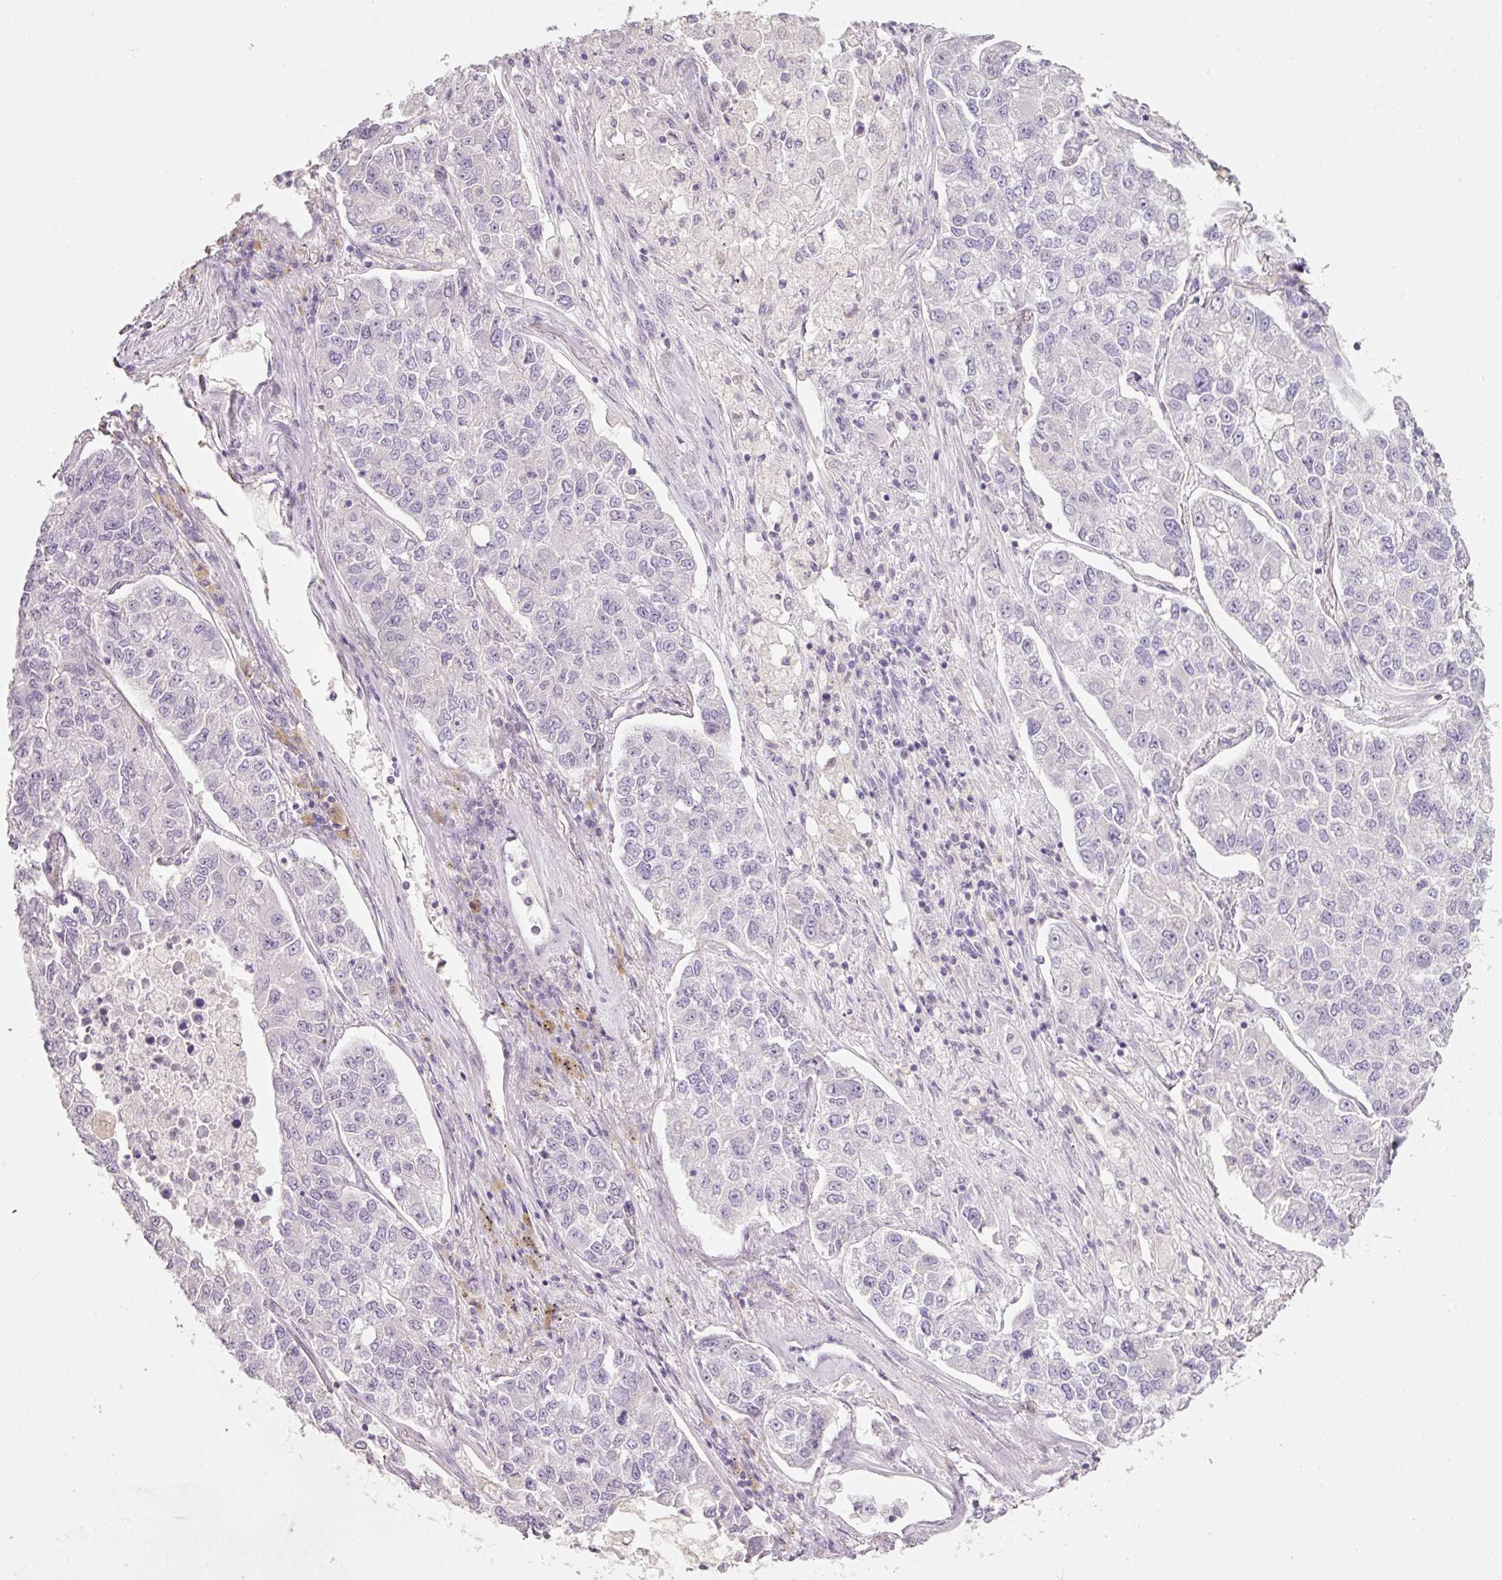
{"staining": {"intensity": "negative", "quantity": "none", "location": "none"}, "tissue": "lung cancer", "cell_type": "Tumor cells", "image_type": "cancer", "snomed": [{"axis": "morphology", "description": "Adenocarcinoma, NOS"}, {"axis": "topography", "description": "Lung"}], "caption": "IHC micrograph of lung cancer stained for a protein (brown), which demonstrates no expression in tumor cells.", "gene": "ENSG00000206549", "patient": {"sex": "male", "age": 49}}